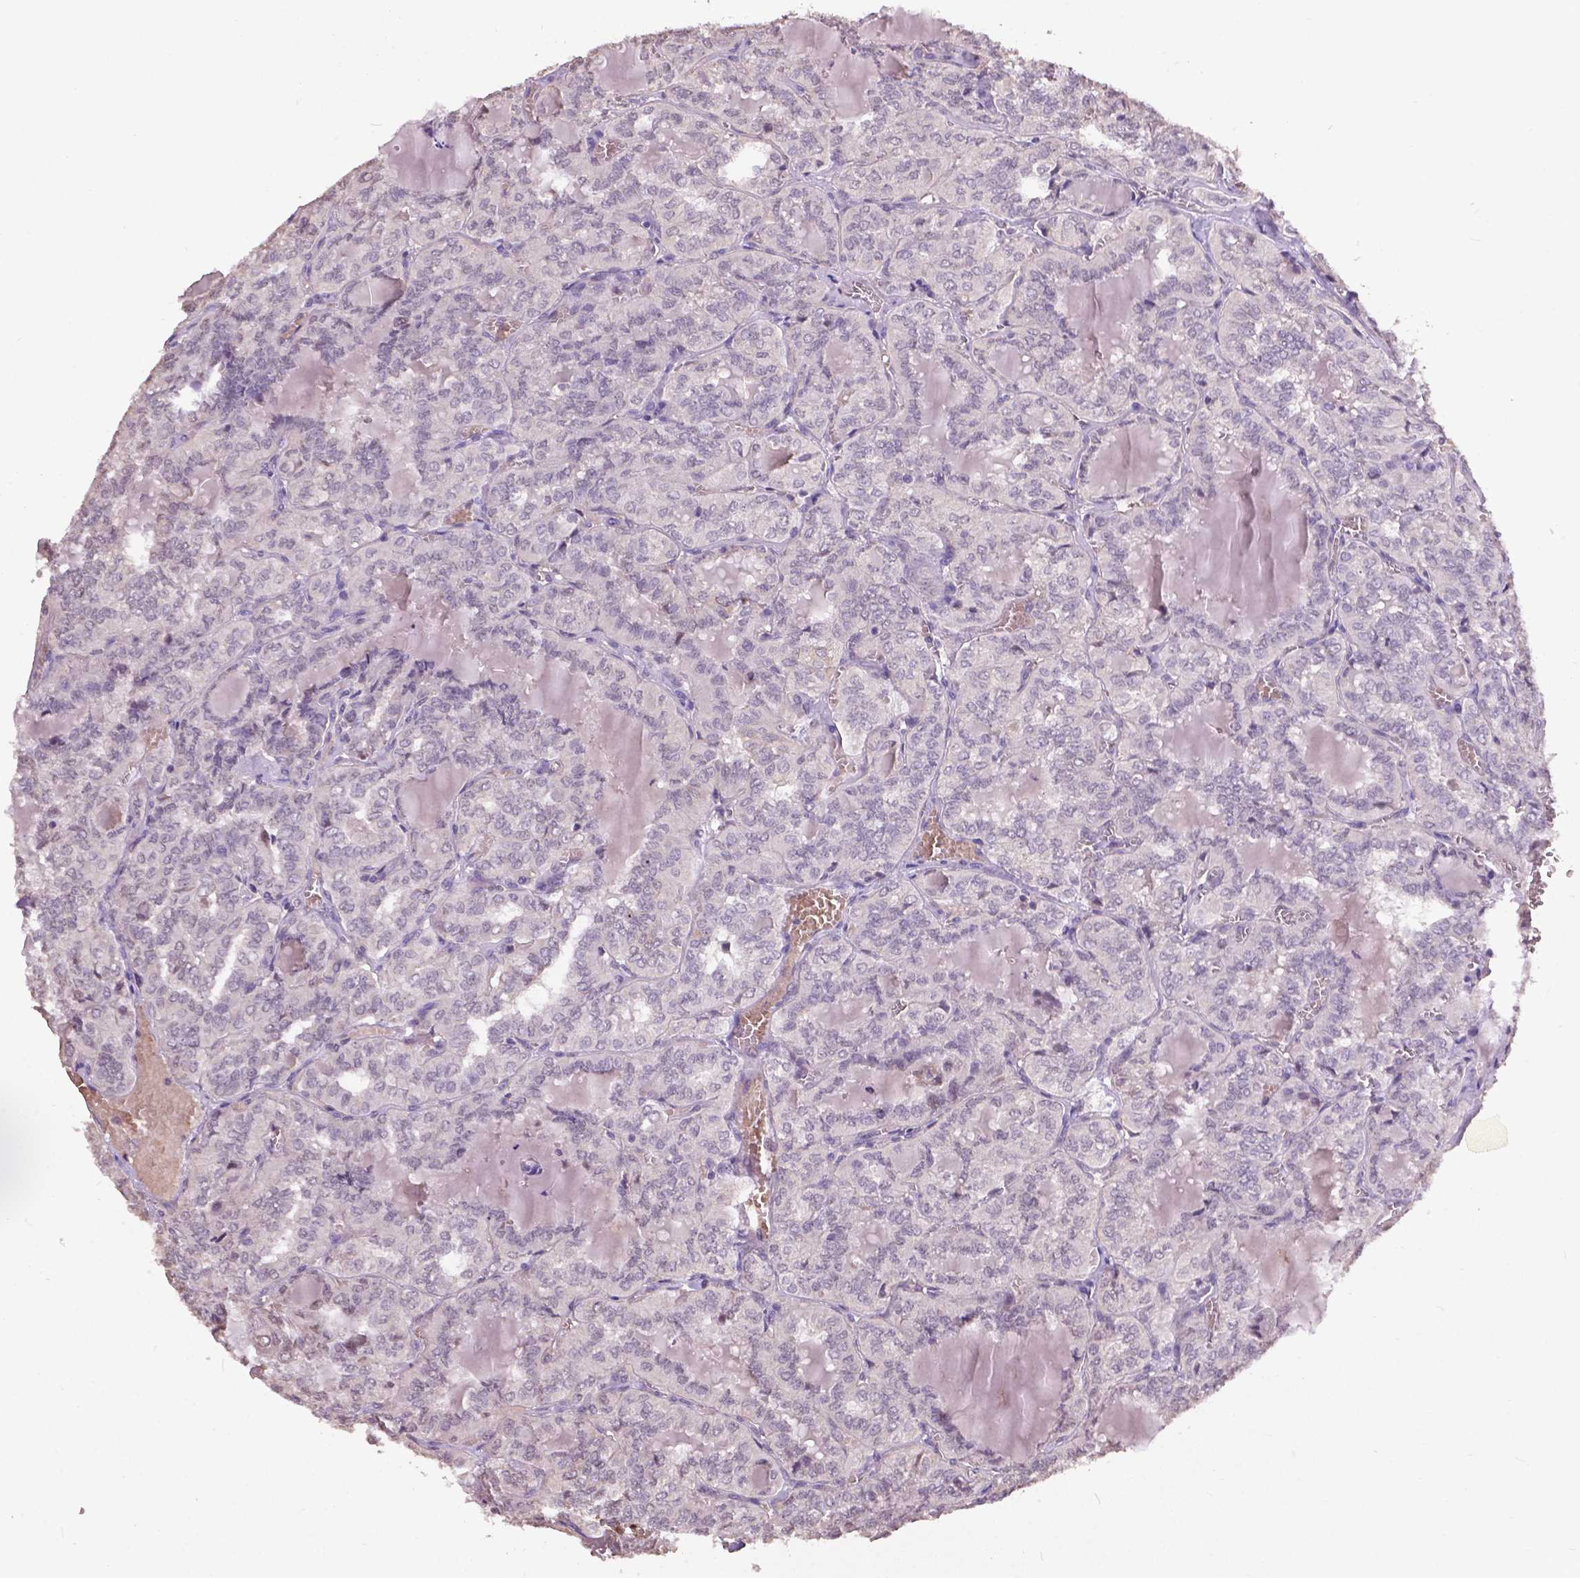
{"staining": {"intensity": "negative", "quantity": "none", "location": "none"}, "tissue": "thyroid cancer", "cell_type": "Tumor cells", "image_type": "cancer", "snomed": [{"axis": "morphology", "description": "Papillary adenocarcinoma, NOS"}, {"axis": "topography", "description": "Thyroid gland"}], "caption": "Thyroid cancer (papillary adenocarcinoma) was stained to show a protein in brown. There is no significant expression in tumor cells.", "gene": "GLRA2", "patient": {"sex": "female", "age": 41}}